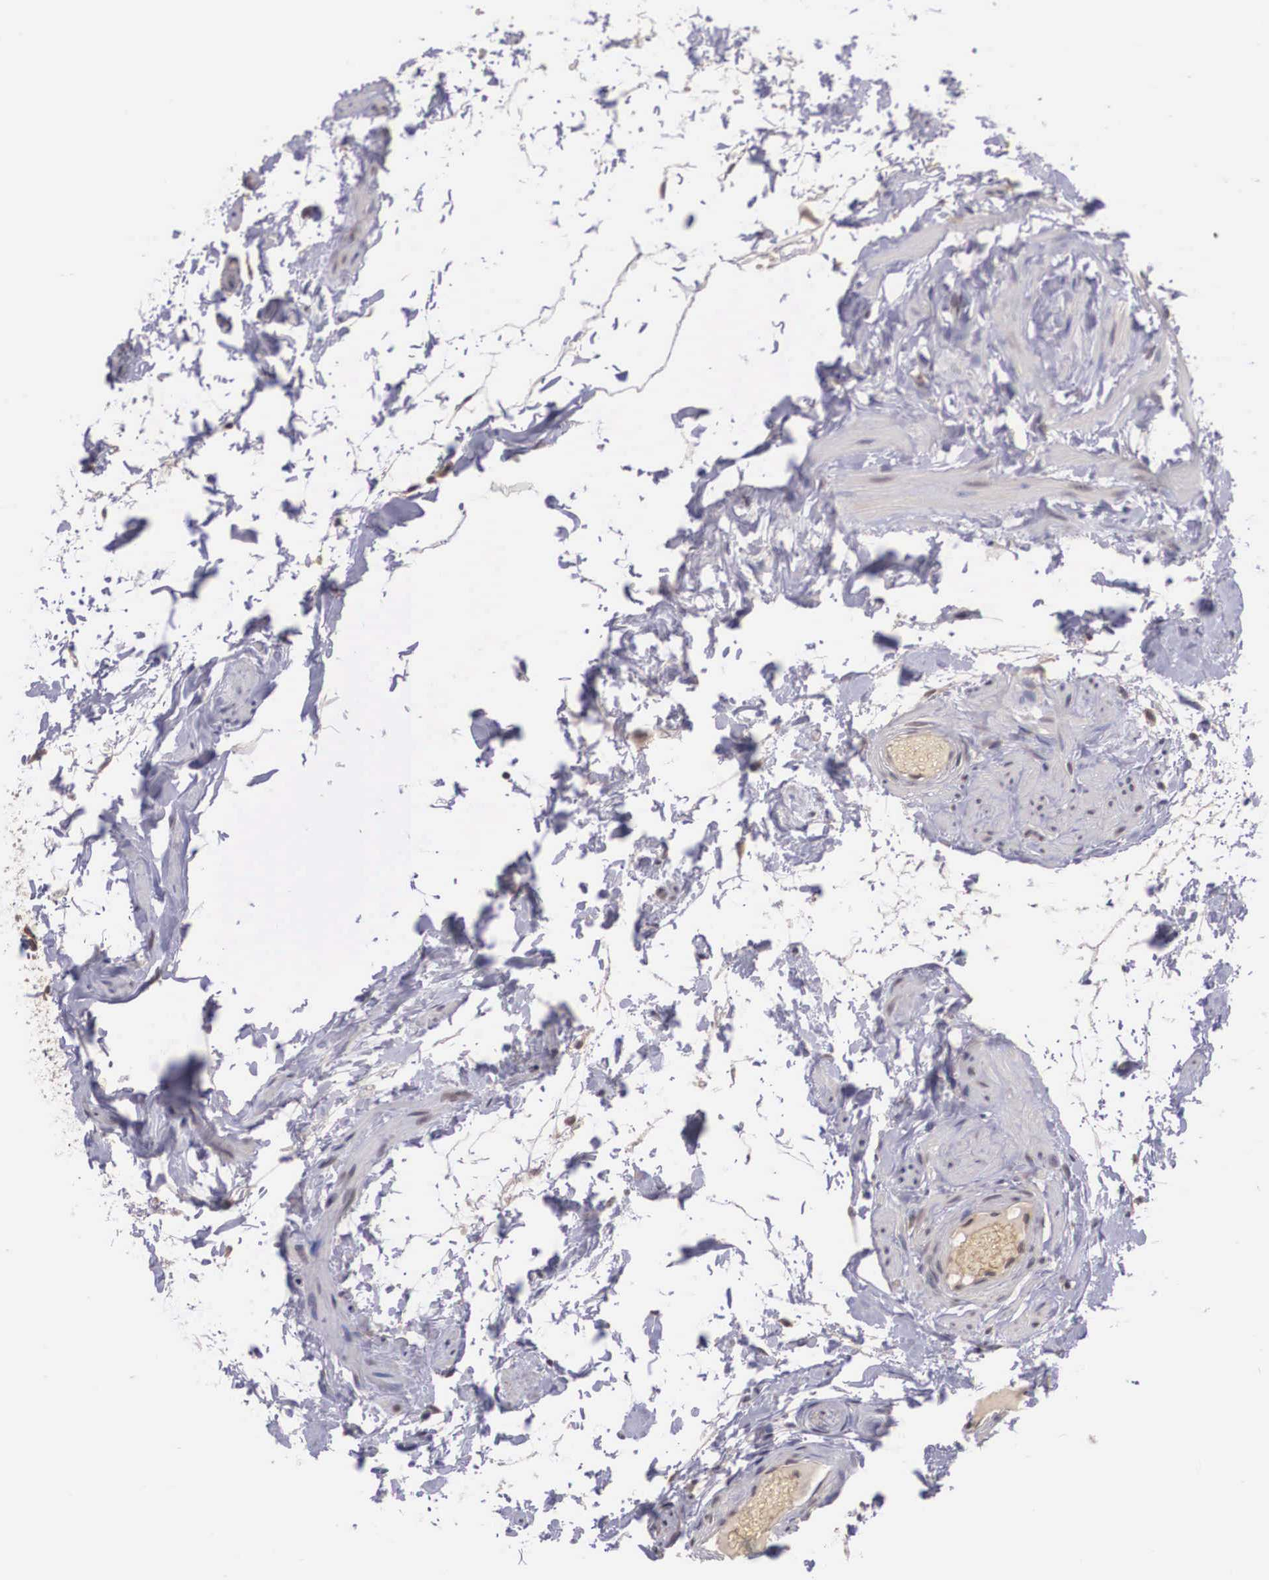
{"staining": {"intensity": "moderate", "quantity": ">75%", "location": "cytoplasmic/membranous"}, "tissue": "epididymis", "cell_type": "Glandular cells", "image_type": "normal", "snomed": [{"axis": "morphology", "description": "Normal tissue, NOS"}, {"axis": "topography", "description": "Epididymis"}], "caption": "Immunohistochemistry (DAB (3,3'-diaminobenzidine)) staining of normal human epididymis reveals moderate cytoplasmic/membranous protein positivity in about >75% of glandular cells.", "gene": "VASH1", "patient": {"sex": "male", "age": 52}}